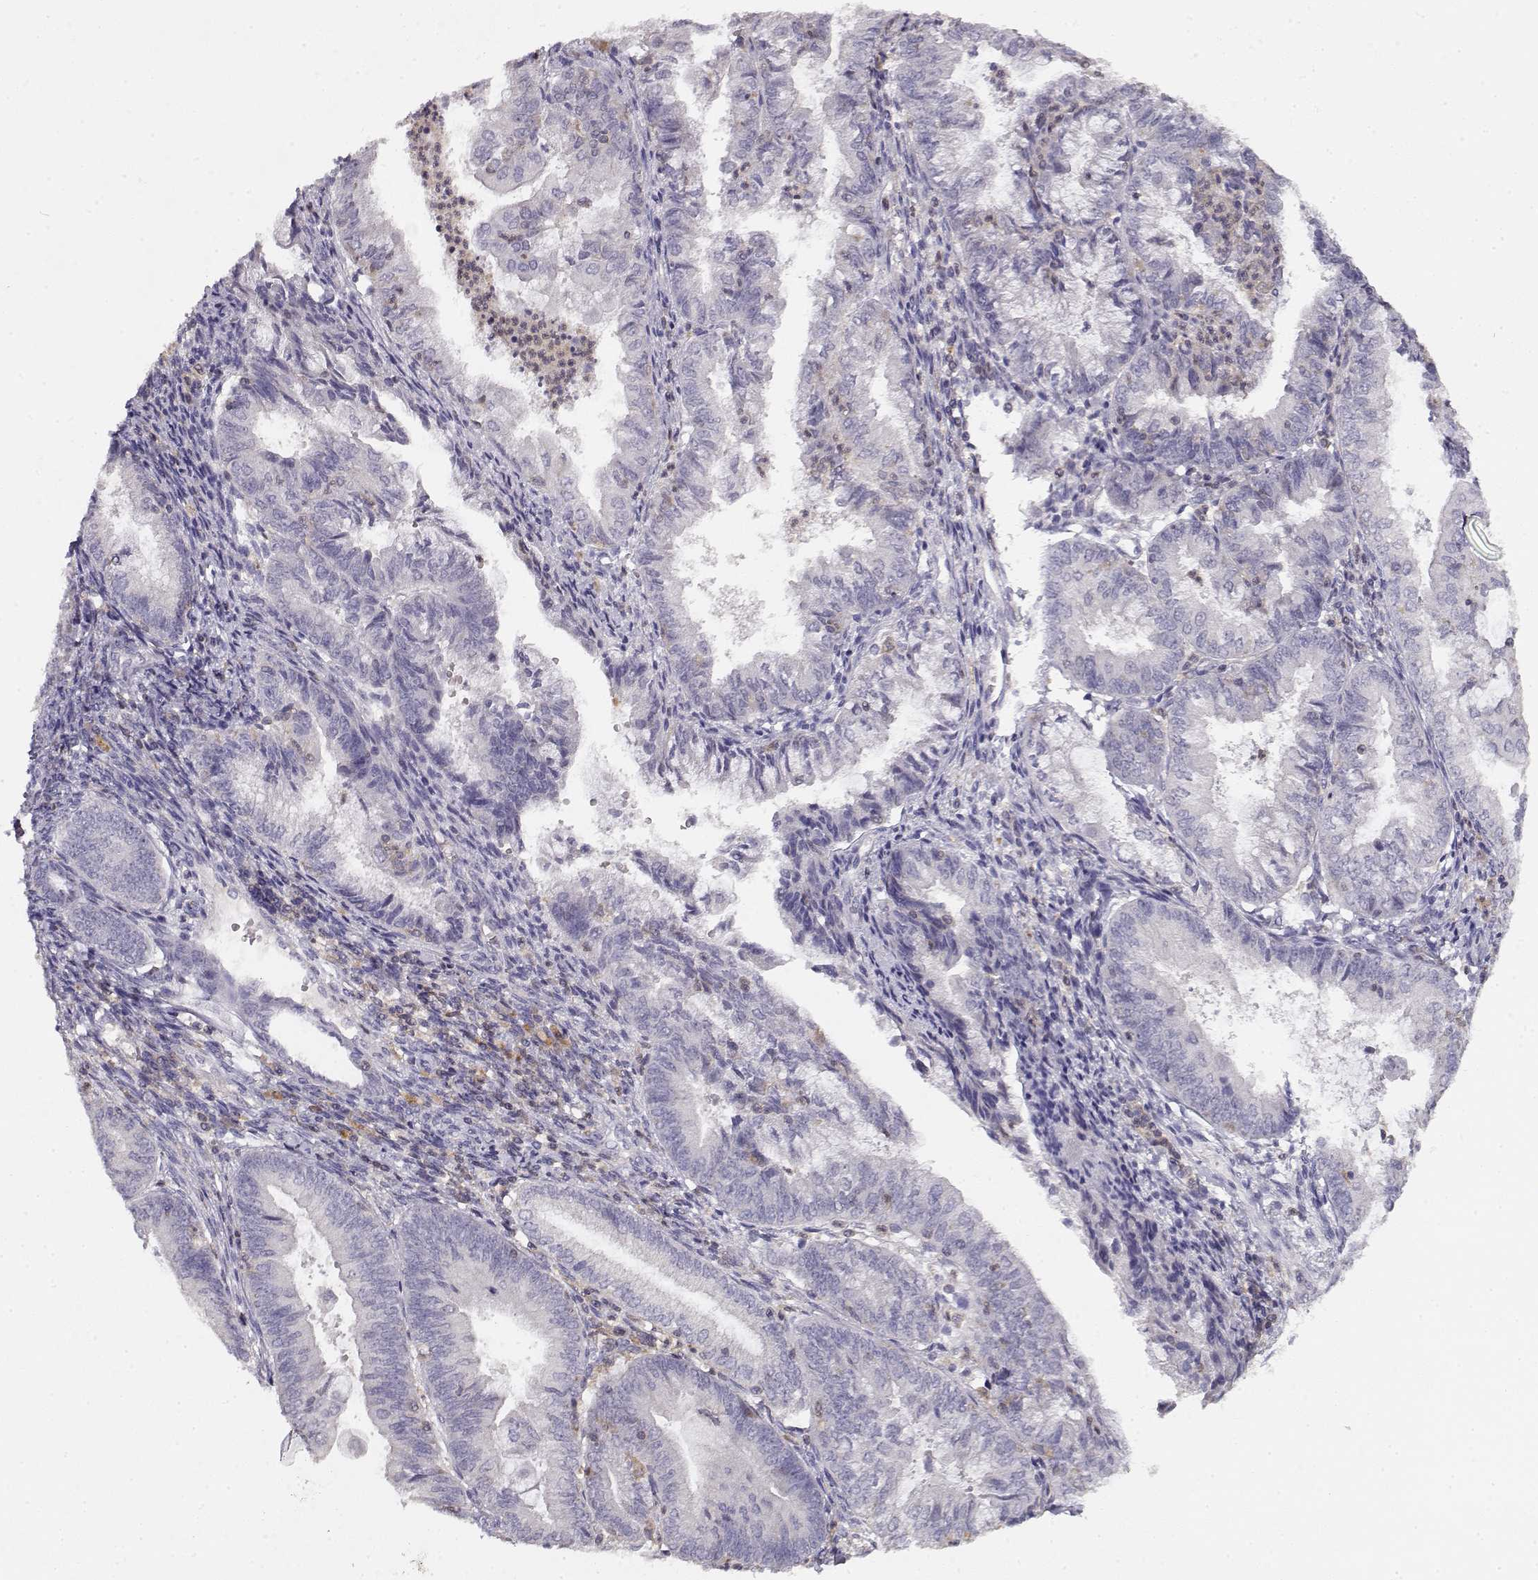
{"staining": {"intensity": "negative", "quantity": "none", "location": "none"}, "tissue": "endometrial cancer", "cell_type": "Tumor cells", "image_type": "cancer", "snomed": [{"axis": "morphology", "description": "Adenocarcinoma, NOS"}, {"axis": "topography", "description": "Endometrium"}], "caption": "Photomicrograph shows no significant protein staining in tumor cells of adenocarcinoma (endometrial).", "gene": "VAV1", "patient": {"sex": "female", "age": 55}}